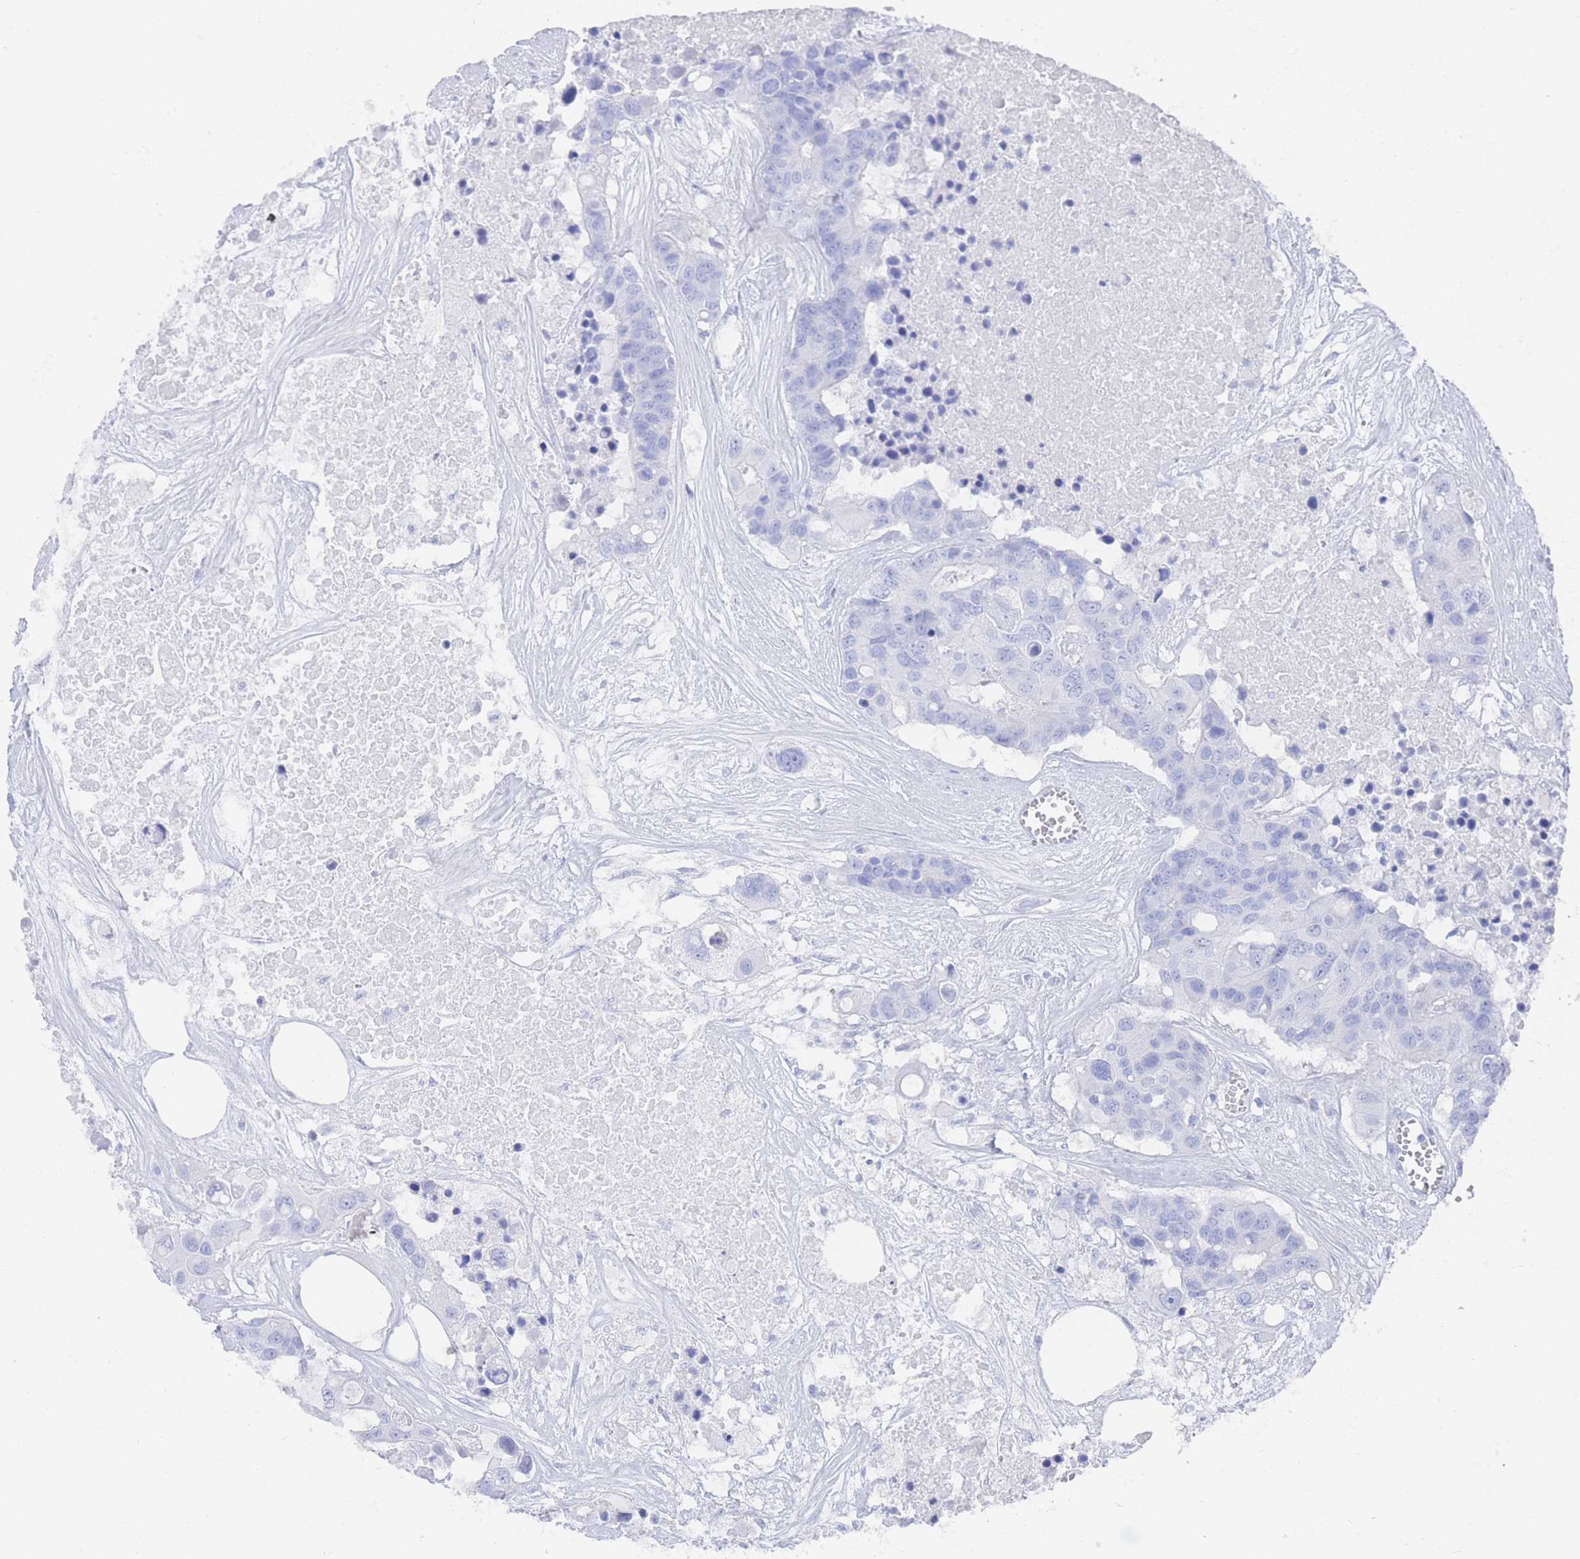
{"staining": {"intensity": "negative", "quantity": "none", "location": "none"}, "tissue": "colorectal cancer", "cell_type": "Tumor cells", "image_type": "cancer", "snomed": [{"axis": "morphology", "description": "Adenocarcinoma, NOS"}, {"axis": "topography", "description": "Colon"}], "caption": "A photomicrograph of adenocarcinoma (colorectal) stained for a protein demonstrates no brown staining in tumor cells.", "gene": "LRRC37A", "patient": {"sex": "male", "age": 77}}